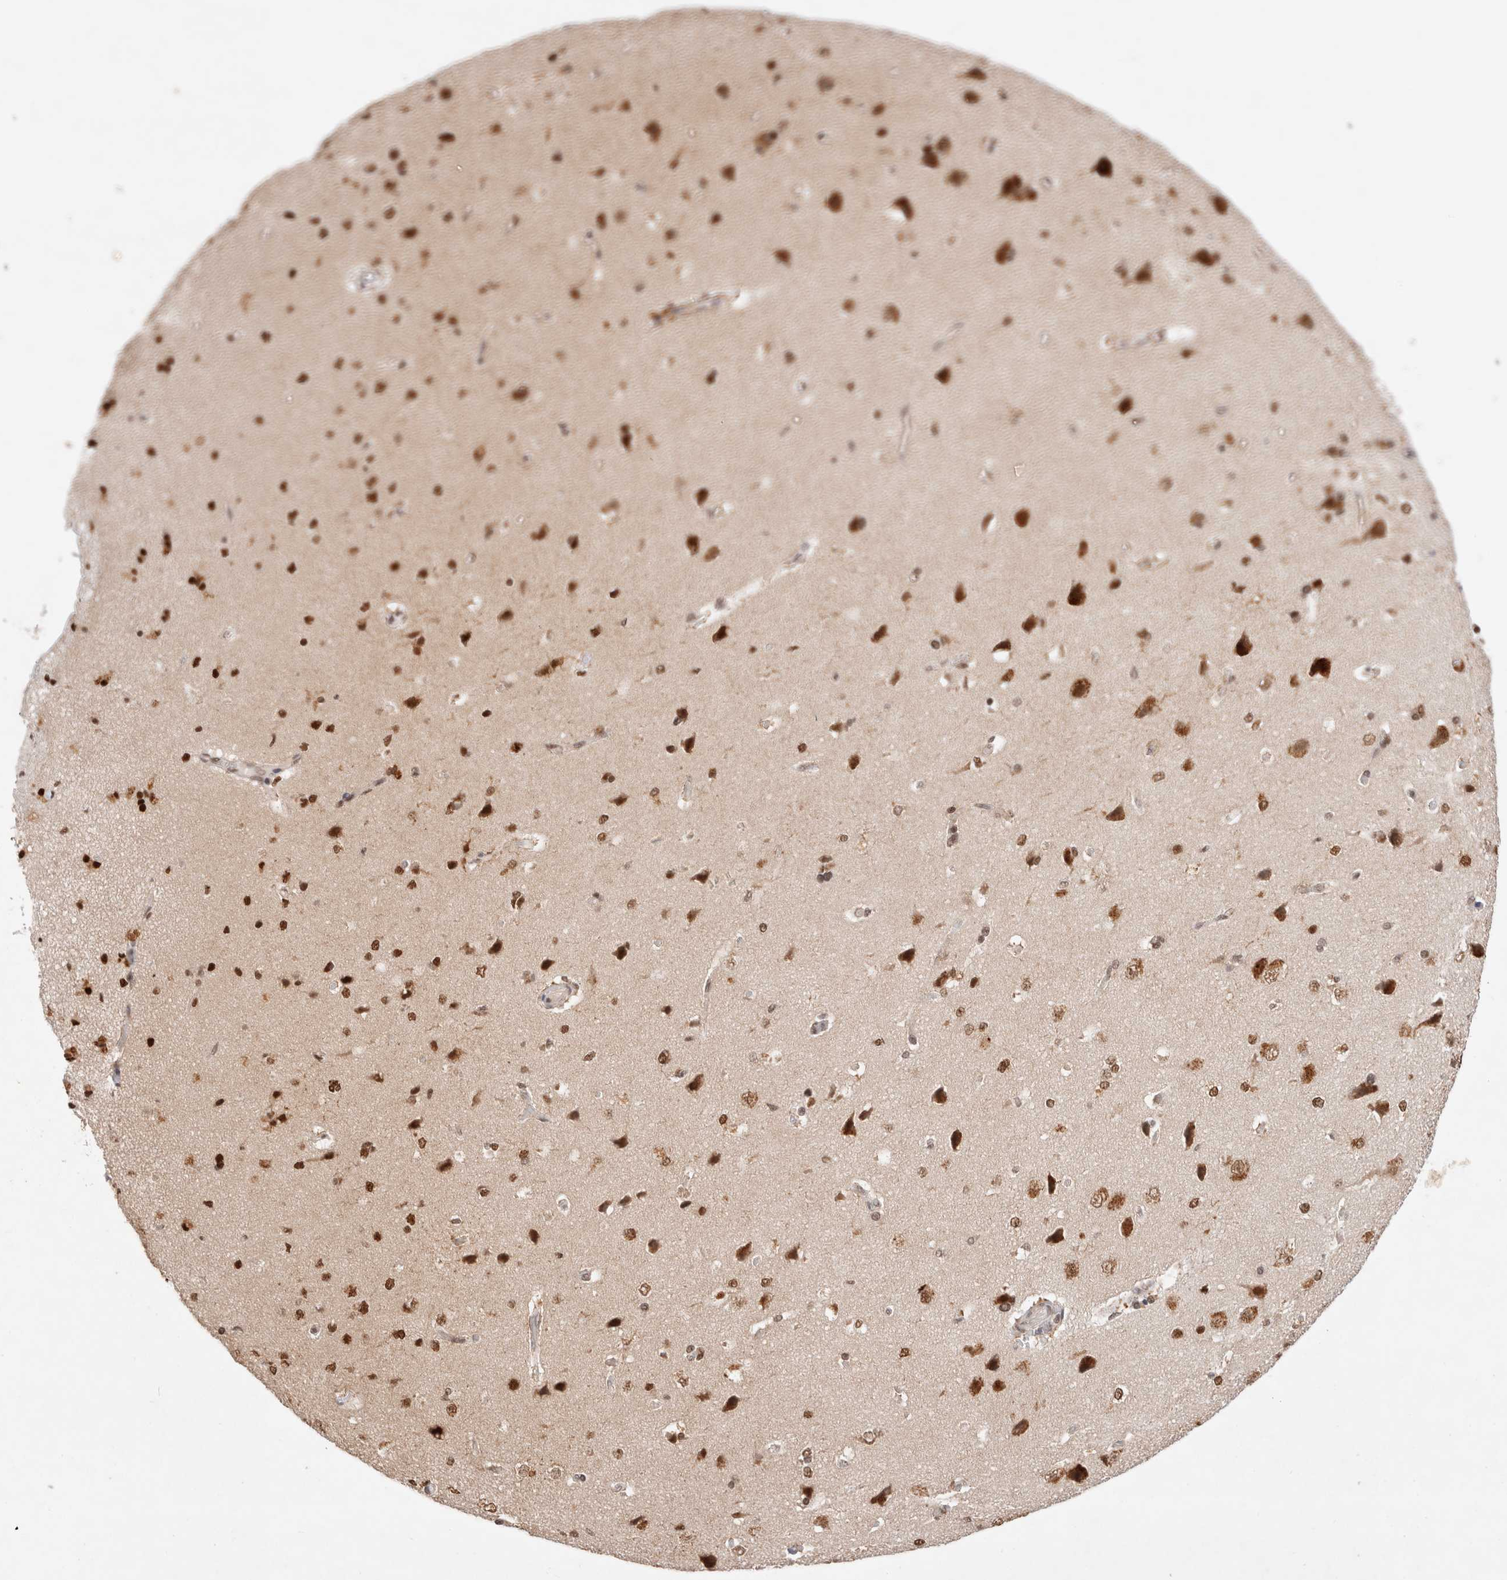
{"staining": {"intensity": "weak", "quantity": ">75%", "location": "cytoplasmic/membranous,nuclear"}, "tissue": "cerebral cortex", "cell_type": "Endothelial cells", "image_type": "normal", "snomed": [{"axis": "morphology", "description": "Normal tissue, NOS"}, {"axis": "topography", "description": "Cerebral cortex"}], "caption": "Cerebral cortex stained with a brown dye shows weak cytoplasmic/membranous,nuclear positive staining in about >75% of endothelial cells.", "gene": "GTF2I", "patient": {"sex": "male", "age": 62}}